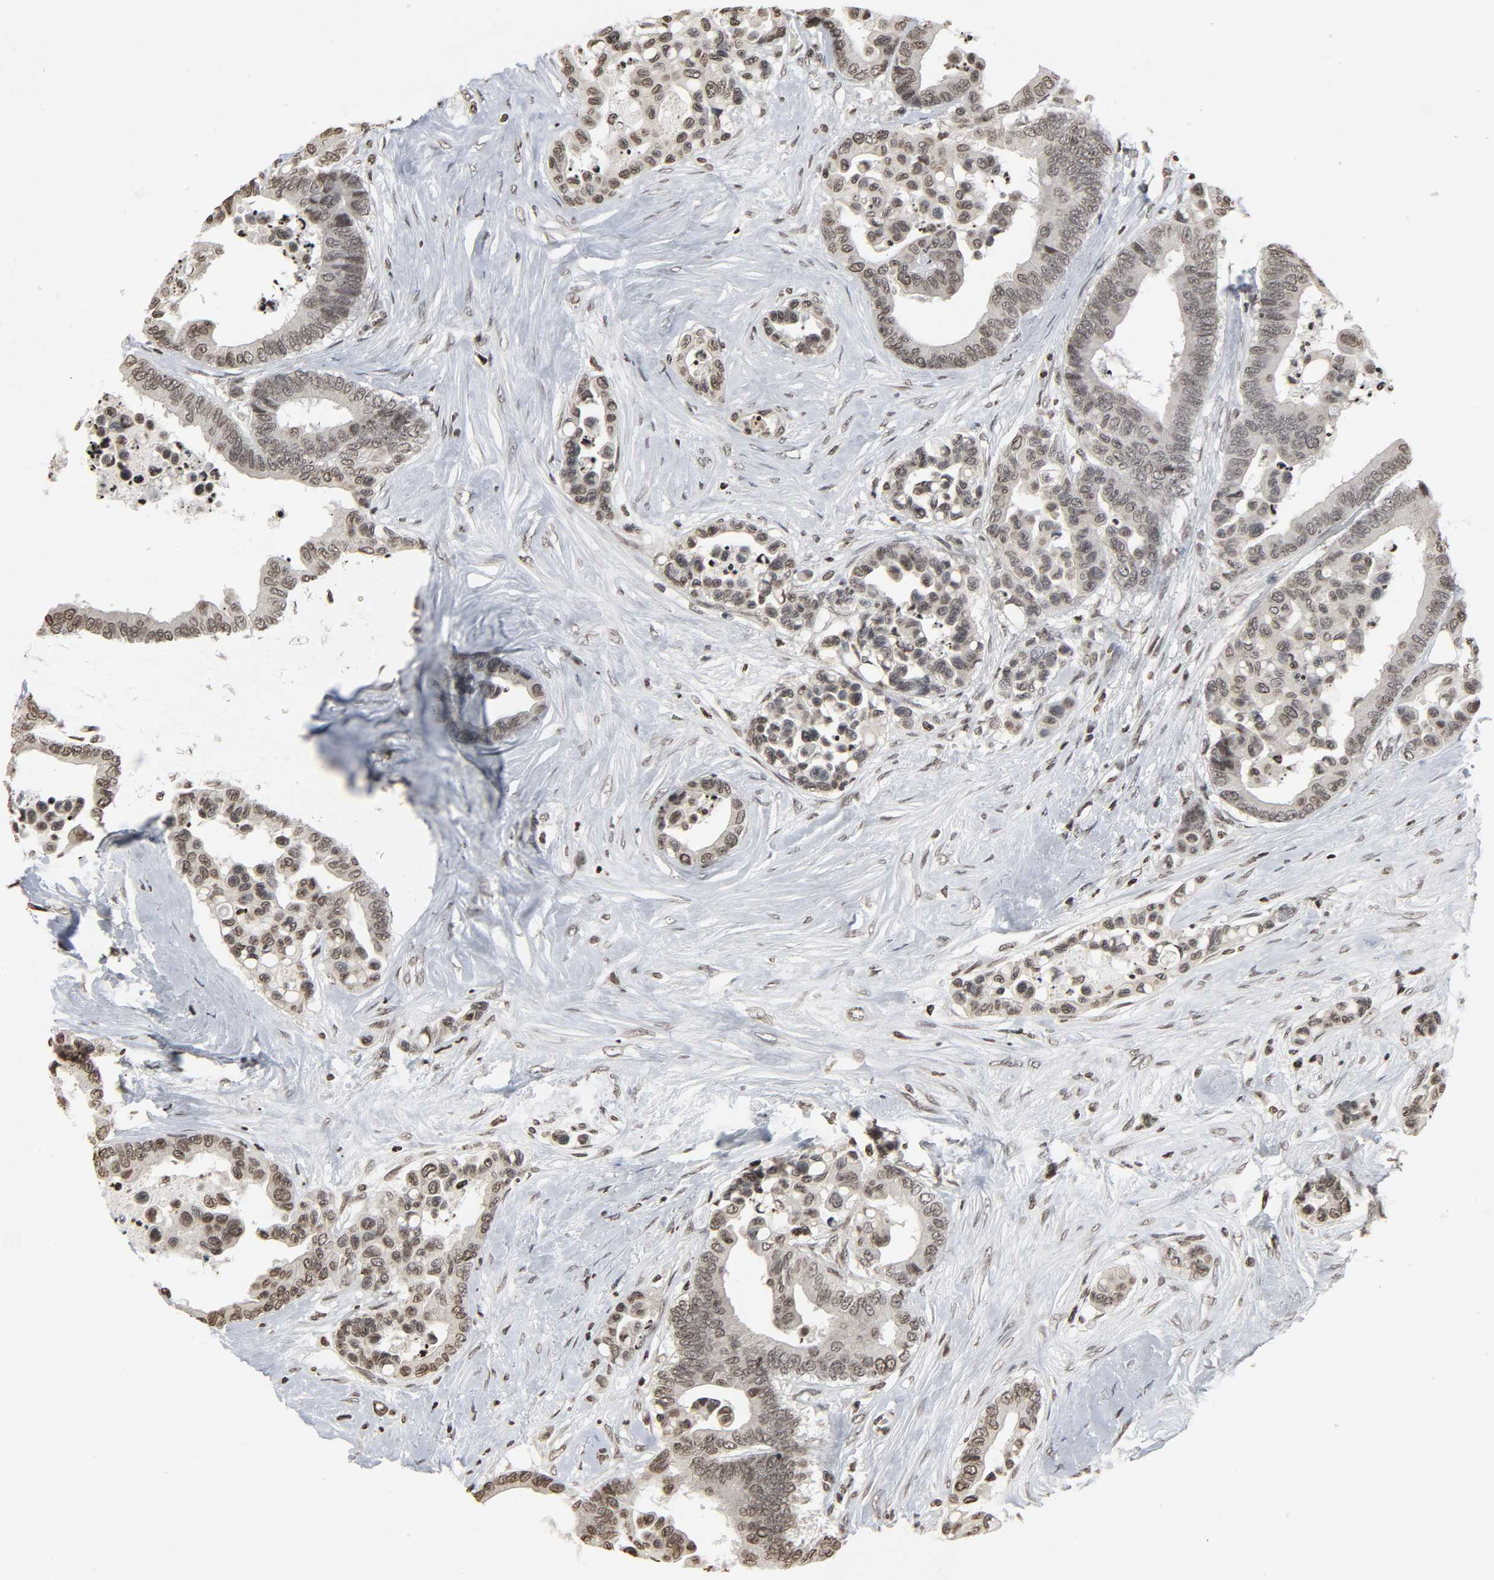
{"staining": {"intensity": "moderate", "quantity": ">75%", "location": "nuclear"}, "tissue": "colorectal cancer", "cell_type": "Tumor cells", "image_type": "cancer", "snomed": [{"axis": "morphology", "description": "Adenocarcinoma, NOS"}, {"axis": "topography", "description": "Colon"}], "caption": "Immunohistochemical staining of human colorectal cancer reveals medium levels of moderate nuclear protein staining in approximately >75% of tumor cells.", "gene": "ELAVL1", "patient": {"sex": "male", "age": 82}}